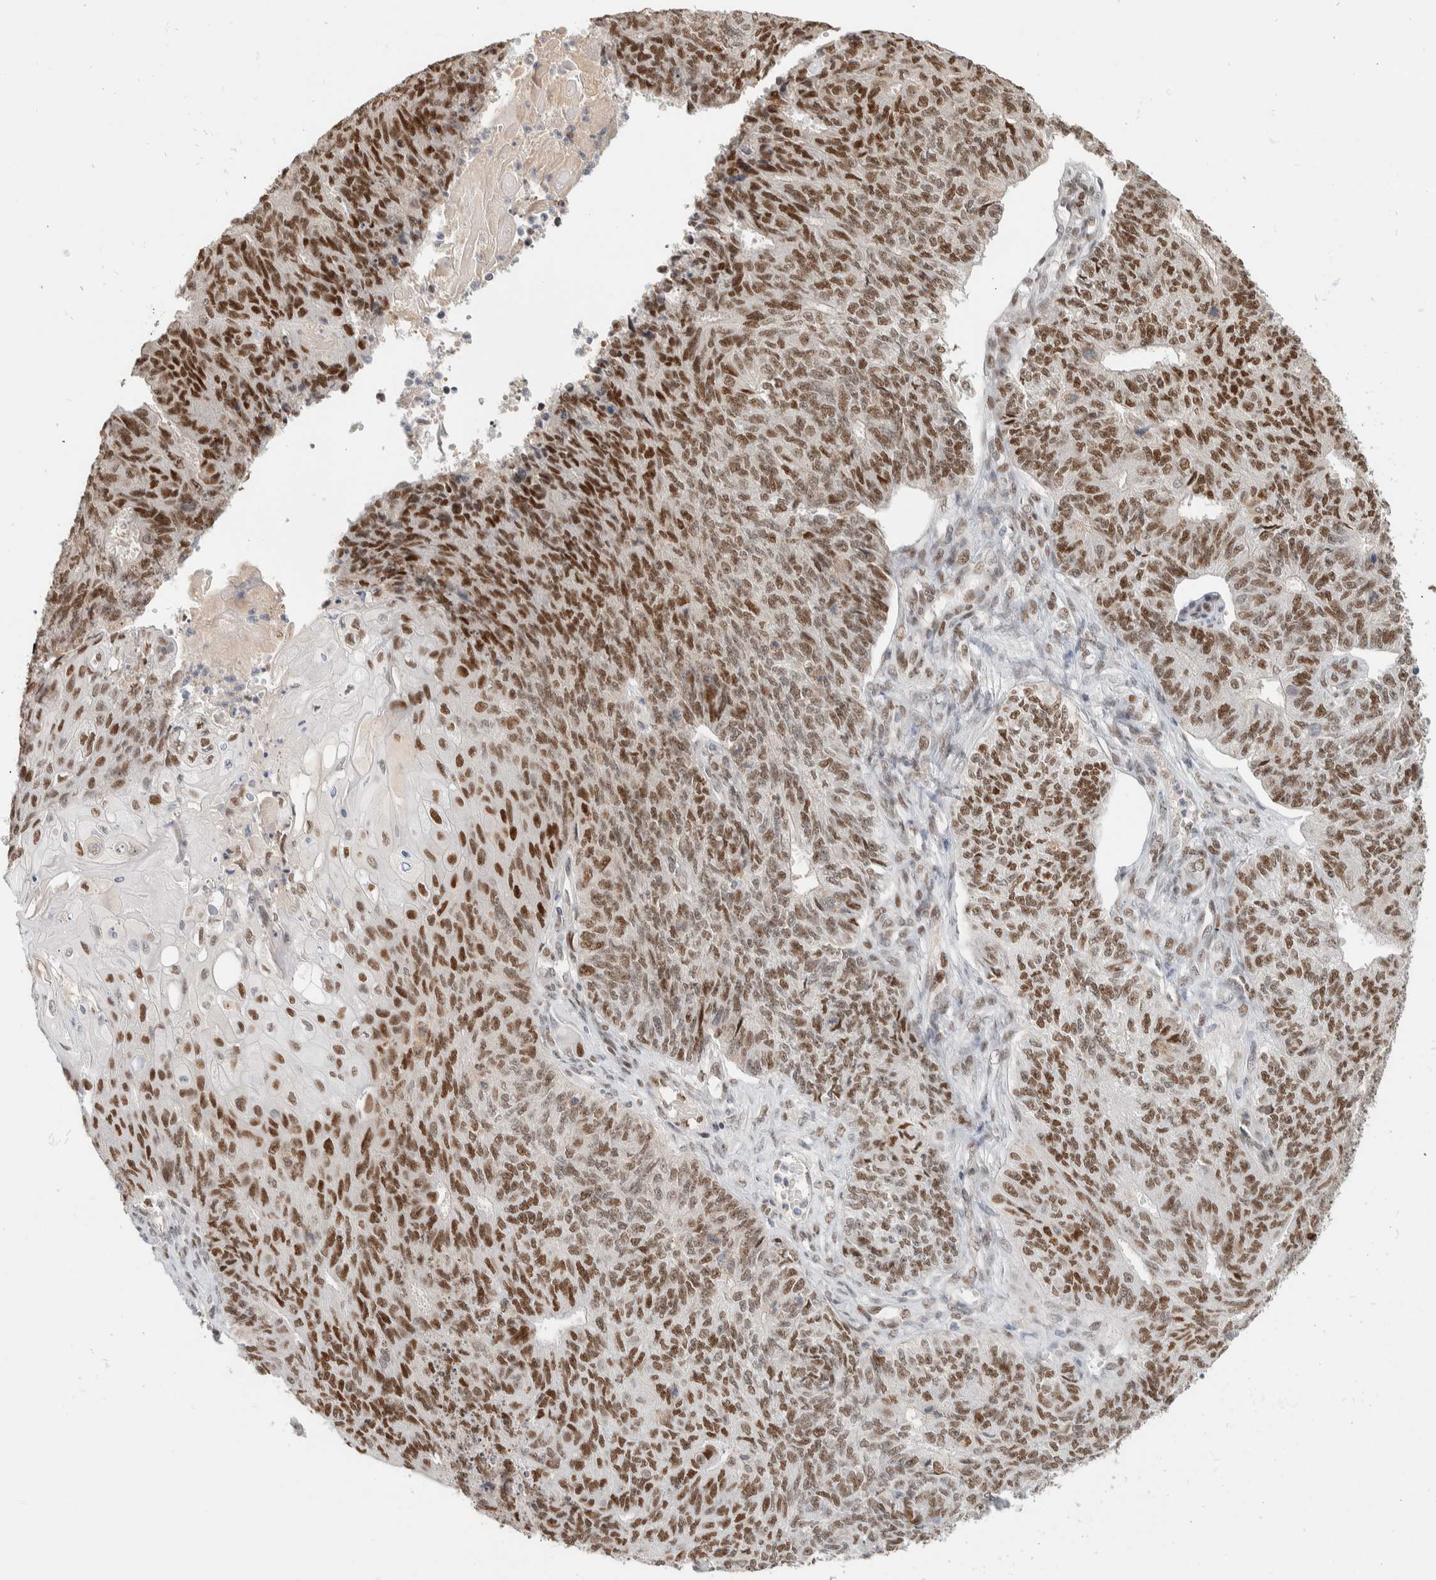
{"staining": {"intensity": "moderate", "quantity": ">75%", "location": "nuclear"}, "tissue": "endometrial cancer", "cell_type": "Tumor cells", "image_type": "cancer", "snomed": [{"axis": "morphology", "description": "Adenocarcinoma, NOS"}, {"axis": "topography", "description": "Endometrium"}], "caption": "Immunohistochemical staining of human adenocarcinoma (endometrial) displays moderate nuclear protein expression in about >75% of tumor cells.", "gene": "PUS7", "patient": {"sex": "female", "age": 32}}